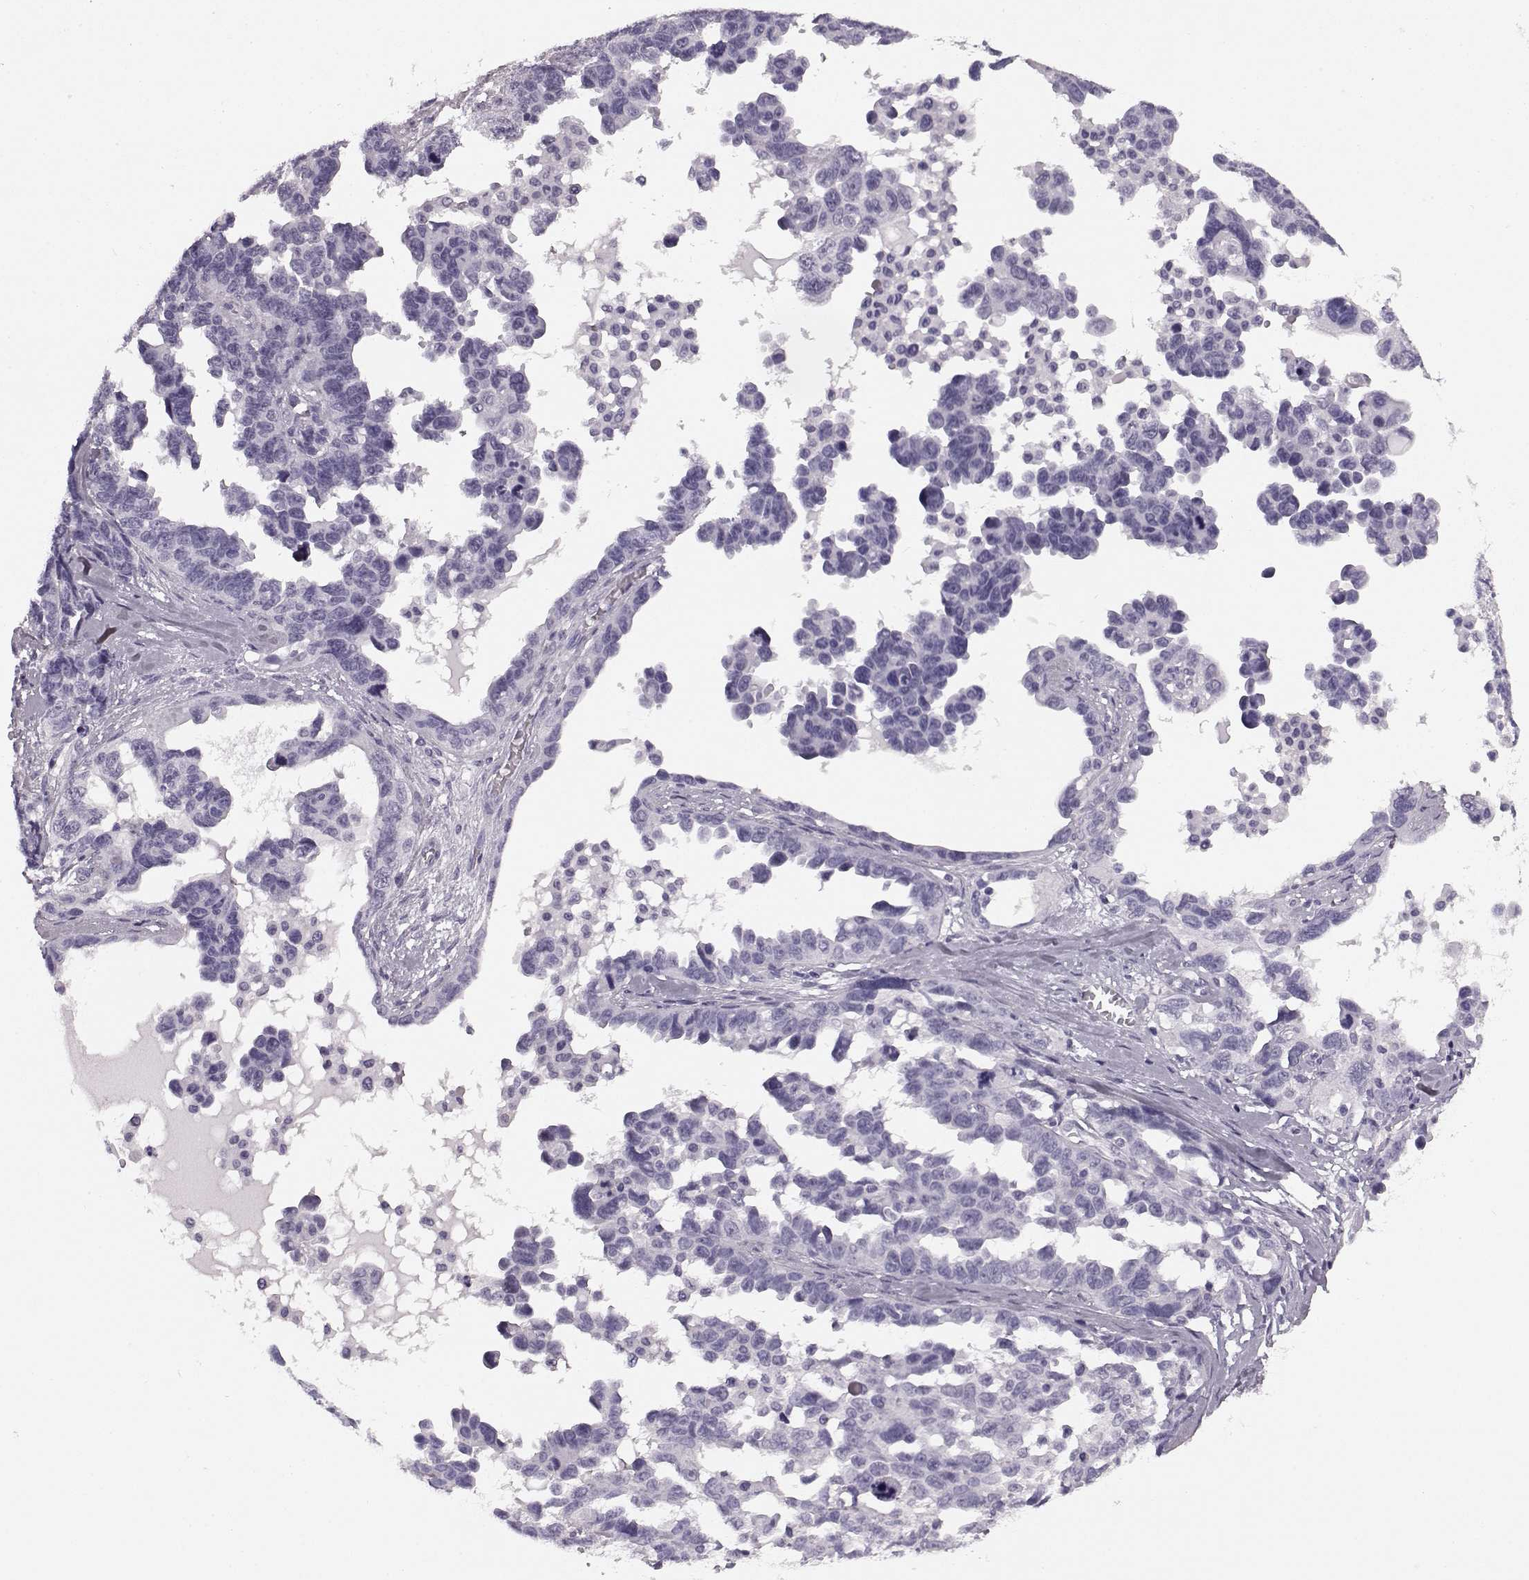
{"staining": {"intensity": "negative", "quantity": "none", "location": "none"}, "tissue": "ovarian cancer", "cell_type": "Tumor cells", "image_type": "cancer", "snomed": [{"axis": "morphology", "description": "Cystadenocarcinoma, serous, NOS"}, {"axis": "topography", "description": "Ovary"}], "caption": "Immunohistochemistry (IHC) of human ovarian cancer reveals no staining in tumor cells.", "gene": "AIPL1", "patient": {"sex": "female", "age": 69}}